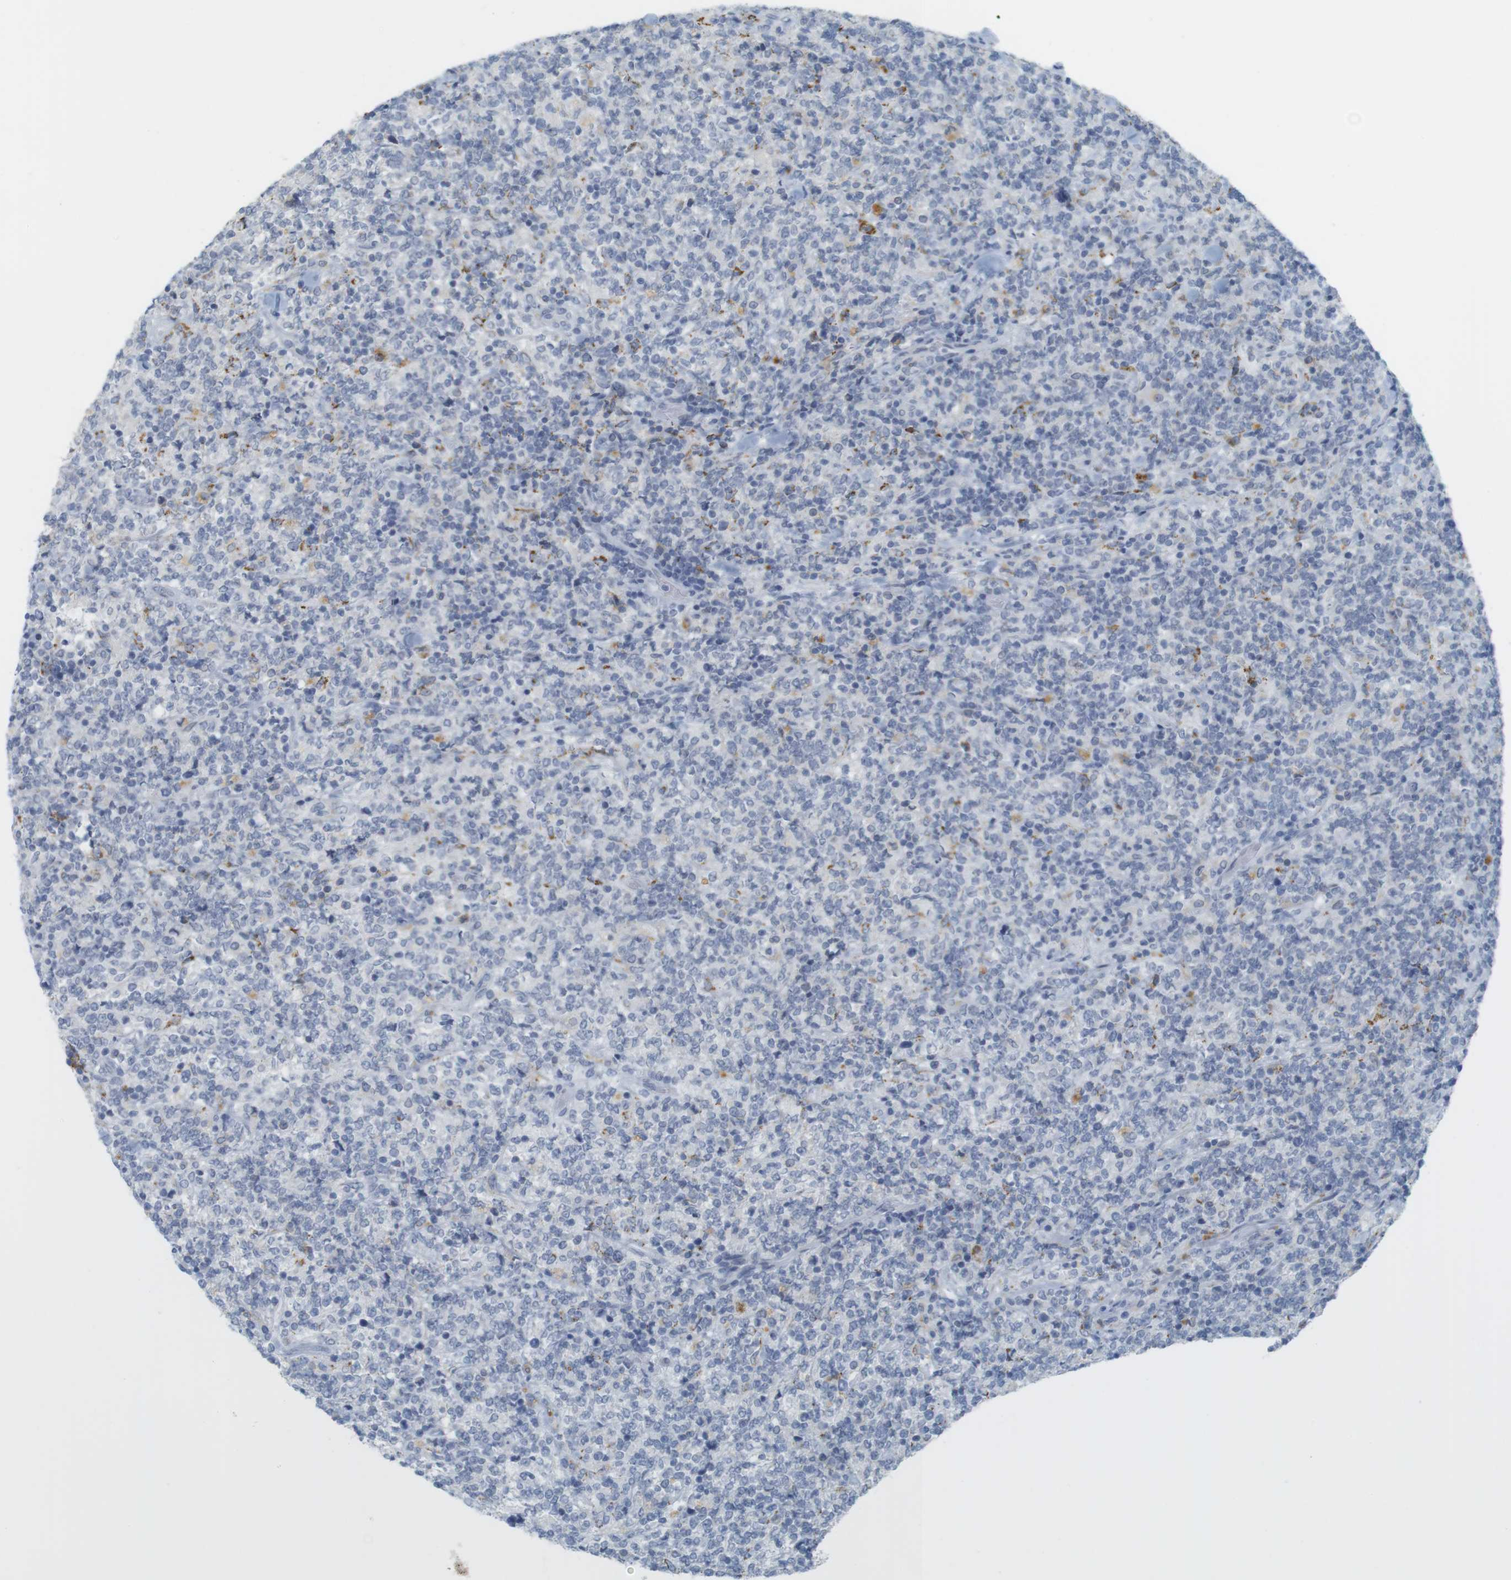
{"staining": {"intensity": "moderate", "quantity": "<25%", "location": "cytoplasmic/membranous"}, "tissue": "lymphoma", "cell_type": "Tumor cells", "image_type": "cancer", "snomed": [{"axis": "morphology", "description": "Malignant lymphoma, non-Hodgkin's type, High grade"}, {"axis": "topography", "description": "Soft tissue"}], "caption": "This is a histology image of immunohistochemistry staining of high-grade malignant lymphoma, non-Hodgkin's type, which shows moderate staining in the cytoplasmic/membranous of tumor cells.", "gene": "YIPF1", "patient": {"sex": "male", "age": 18}}